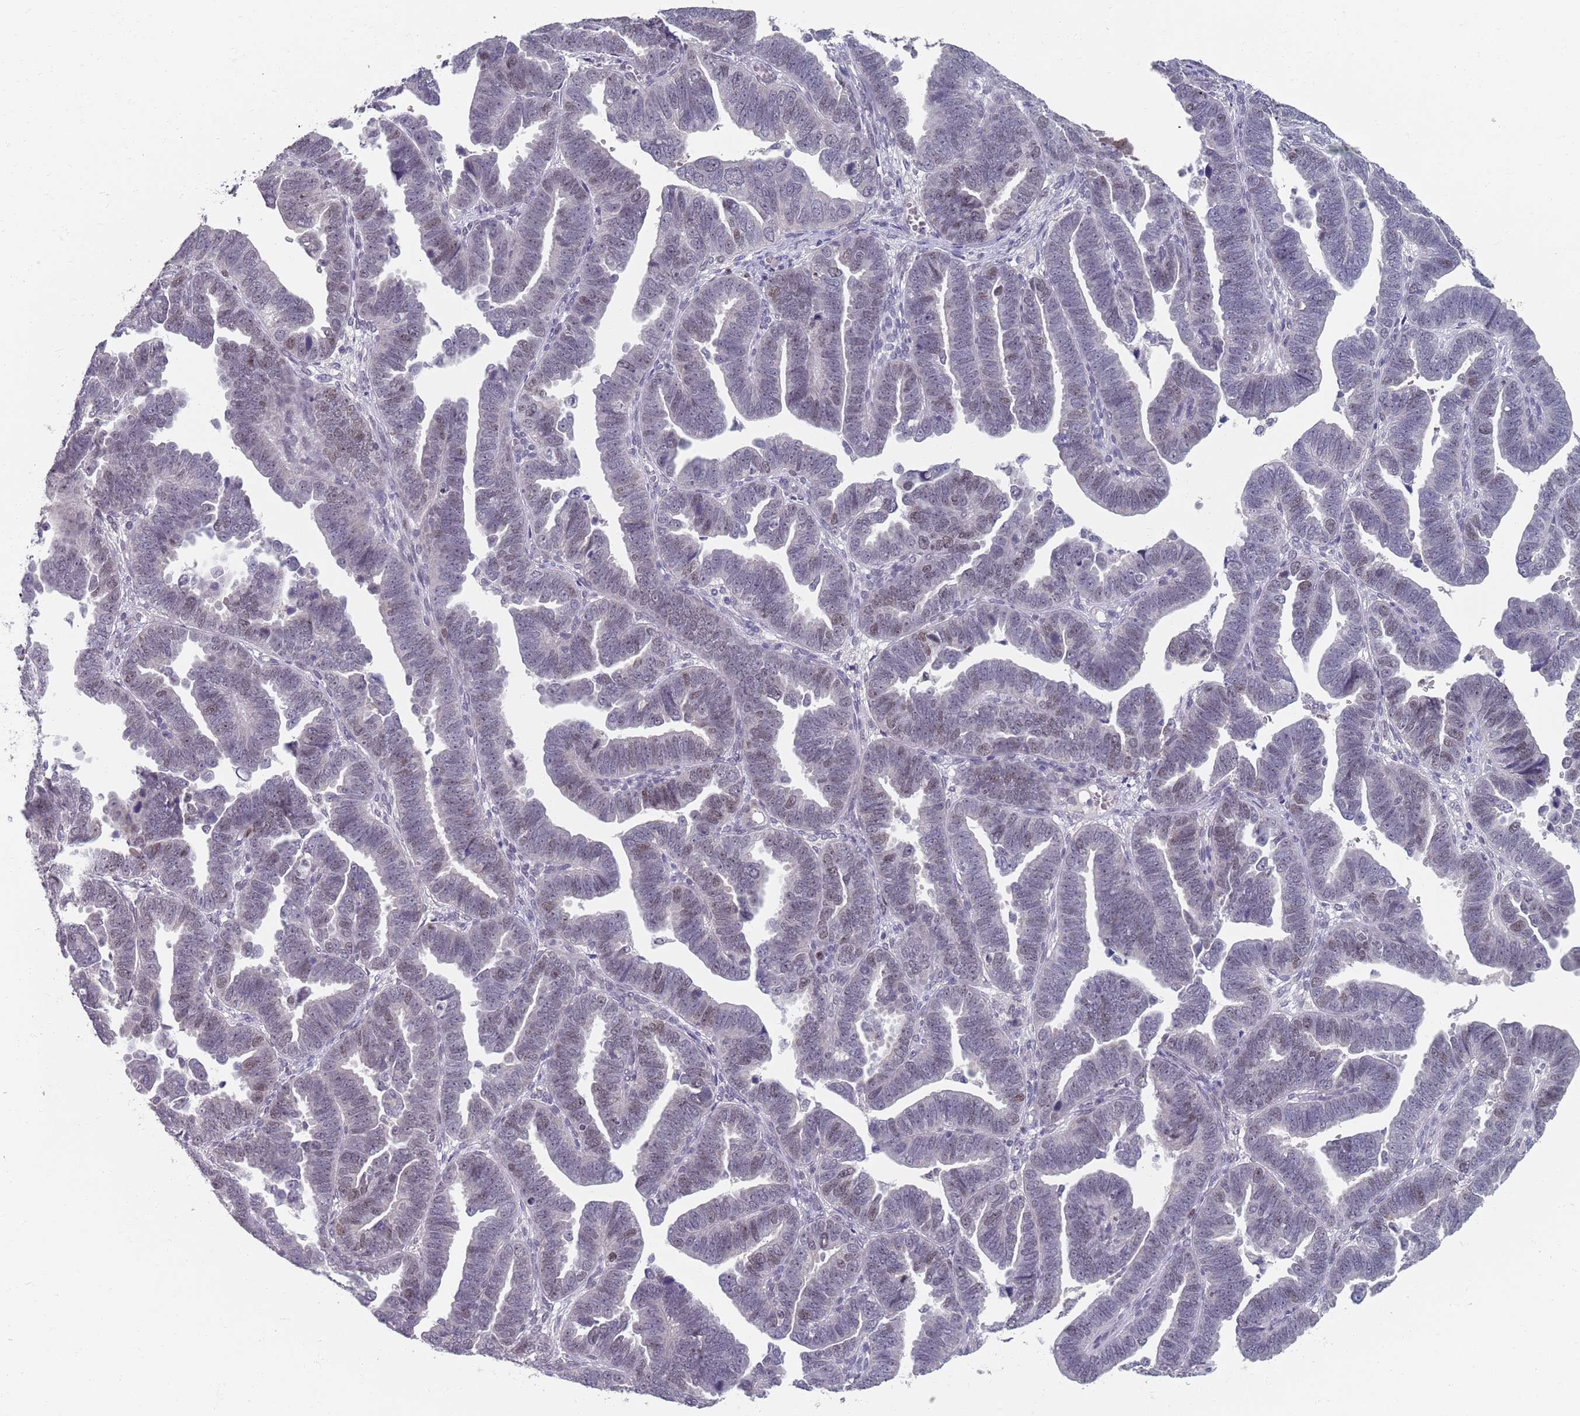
{"staining": {"intensity": "weak", "quantity": "<25%", "location": "nuclear"}, "tissue": "endometrial cancer", "cell_type": "Tumor cells", "image_type": "cancer", "snomed": [{"axis": "morphology", "description": "Adenocarcinoma, NOS"}, {"axis": "topography", "description": "Endometrium"}], "caption": "Endometrial cancer (adenocarcinoma) stained for a protein using immunohistochemistry demonstrates no staining tumor cells.", "gene": "SAMD1", "patient": {"sex": "female", "age": 75}}